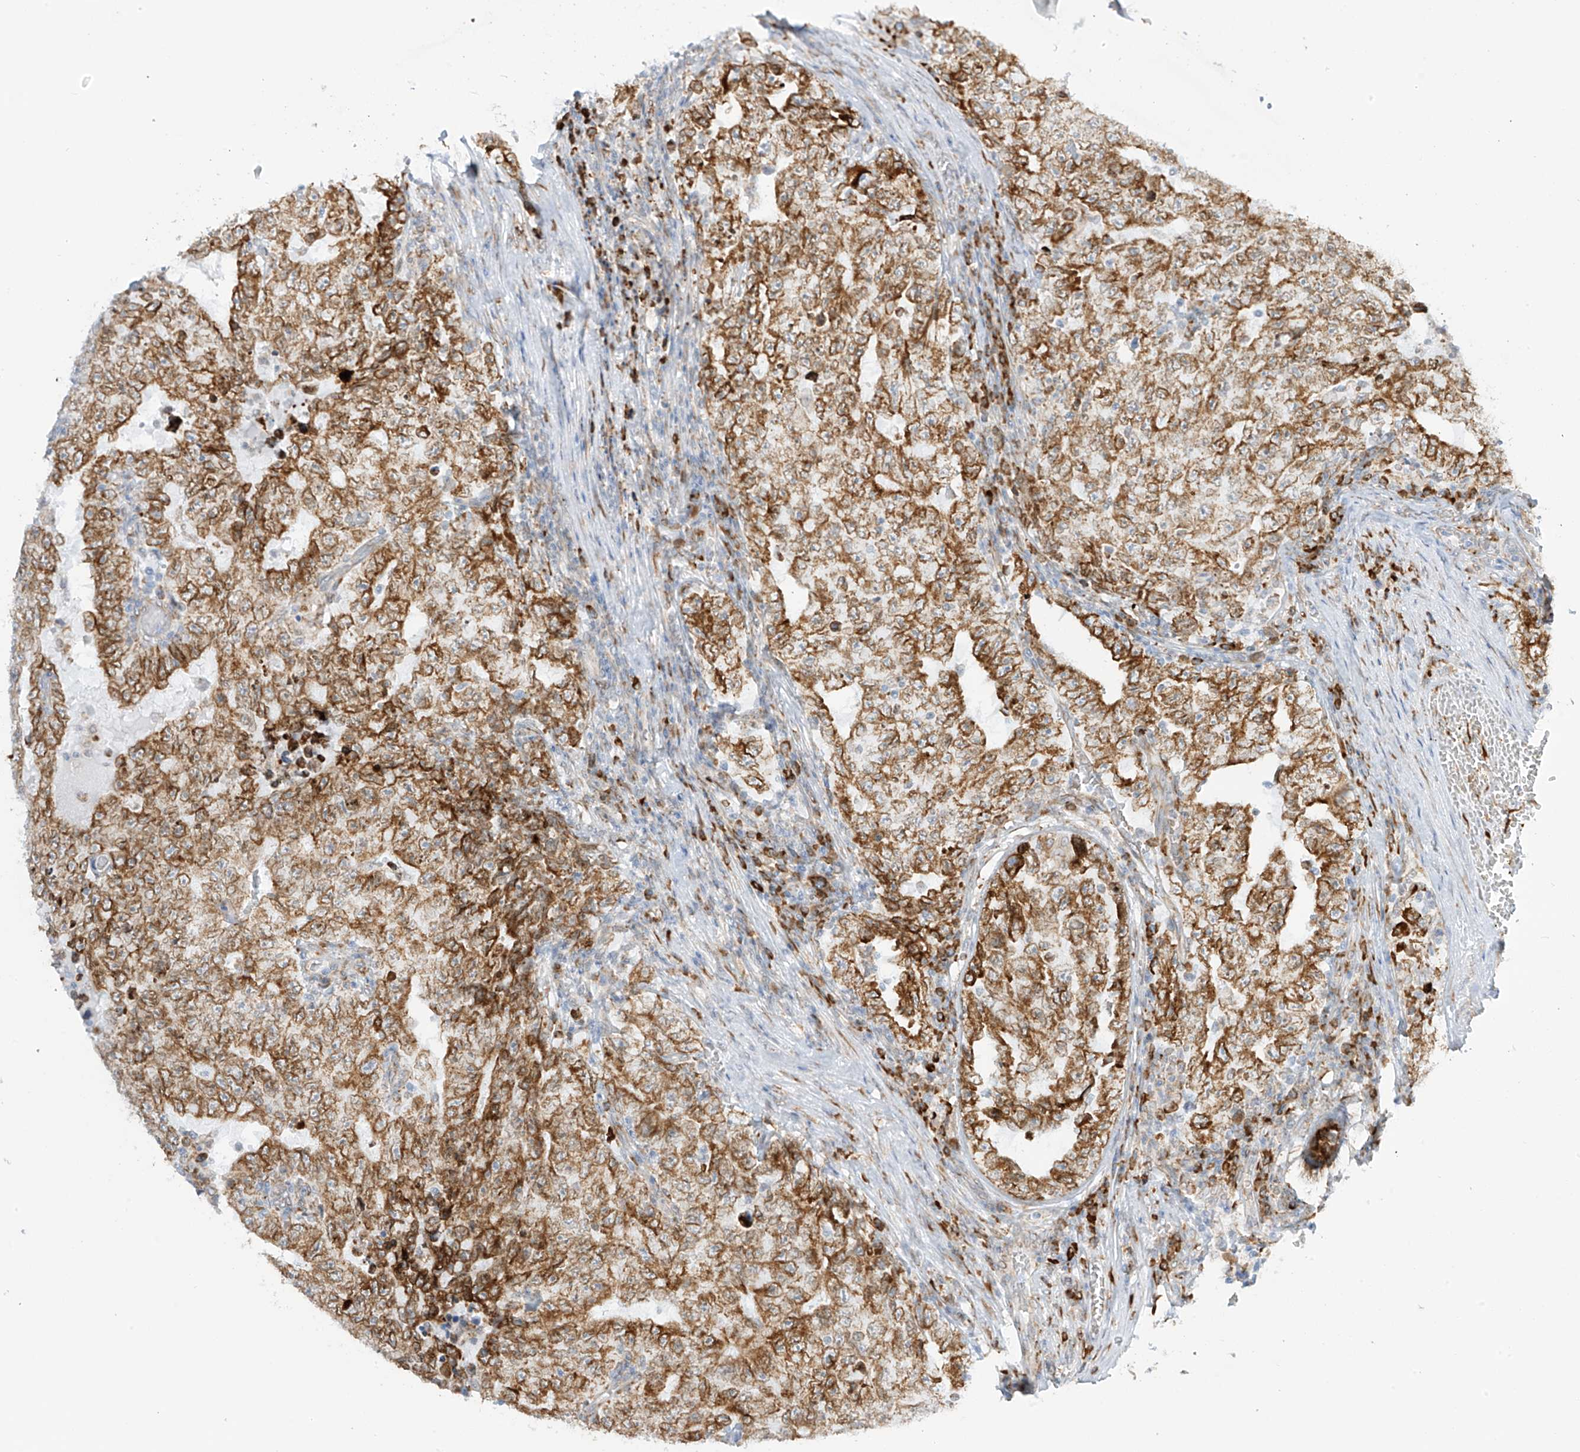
{"staining": {"intensity": "strong", "quantity": ">75%", "location": "cytoplasmic/membranous"}, "tissue": "testis cancer", "cell_type": "Tumor cells", "image_type": "cancer", "snomed": [{"axis": "morphology", "description": "Carcinoma, Embryonal, NOS"}, {"axis": "topography", "description": "Testis"}], "caption": "Immunohistochemistry (IHC) photomicrograph of testis cancer stained for a protein (brown), which exhibits high levels of strong cytoplasmic/membranous expression in approximately >75% of tumor cells.", "gene": "LRRC59", "patient": {"sex": "male", "age": 26}}